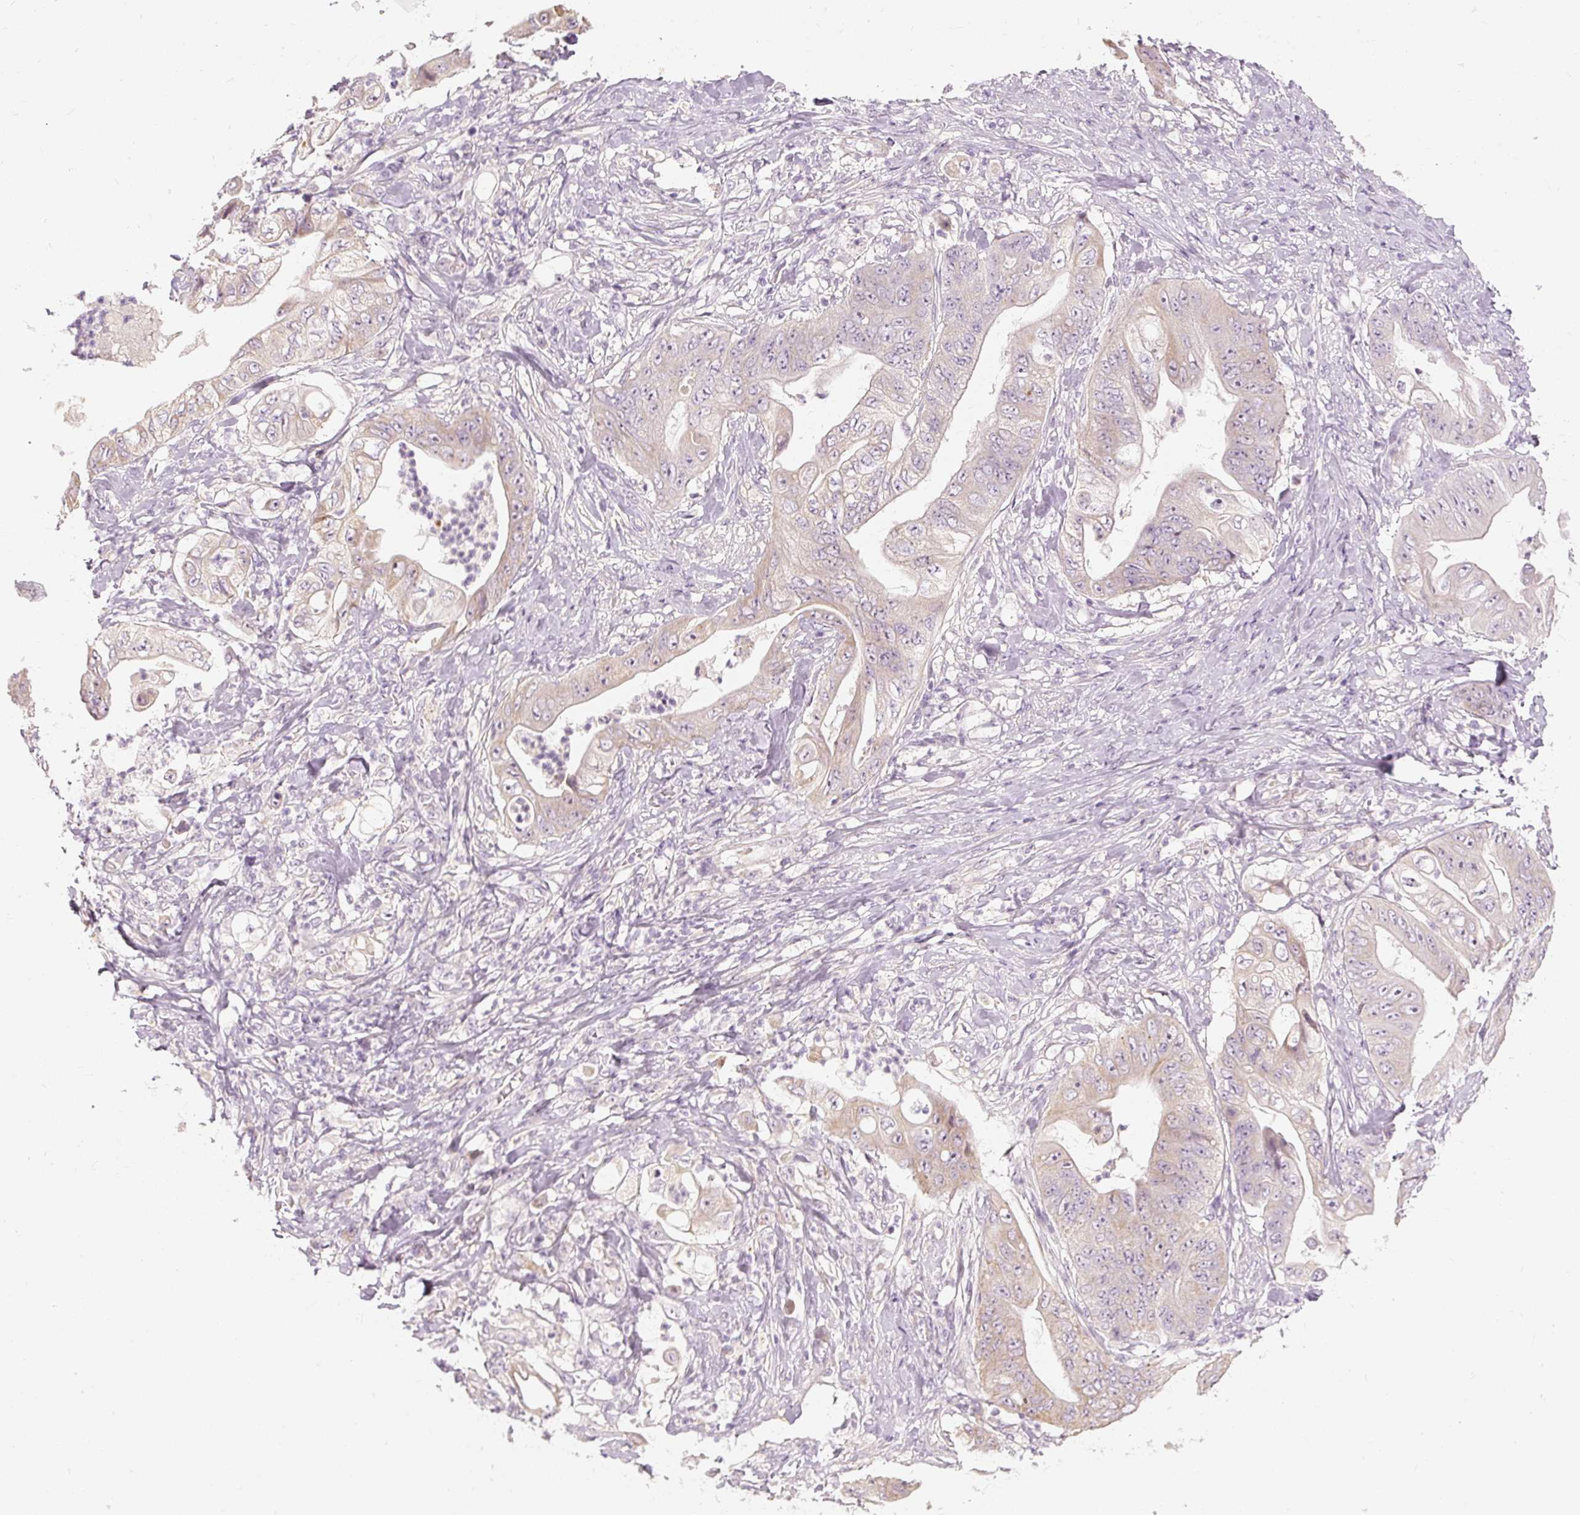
{"staining": {"intensity": "weak", "quantity": "<25%", "location": "cytoplasmic/membranous"}, "tissue": "stomach cancer", "cell_type": "Tumor cells", "image_type": "cancer", "snomed": [{"axis": "morphology", "description": "Adenocarcinoma, NOS"}, {"axis": "topography", "description": "Stomach"}], "caption": "Human stomach cancer (adenocarcinoma) stained for a protein using immunohistochemistry (IHC) exhibits no staining in tumor cells.", "gene": "CAPN3", "patient": {"sex": "female", "age": 73}}